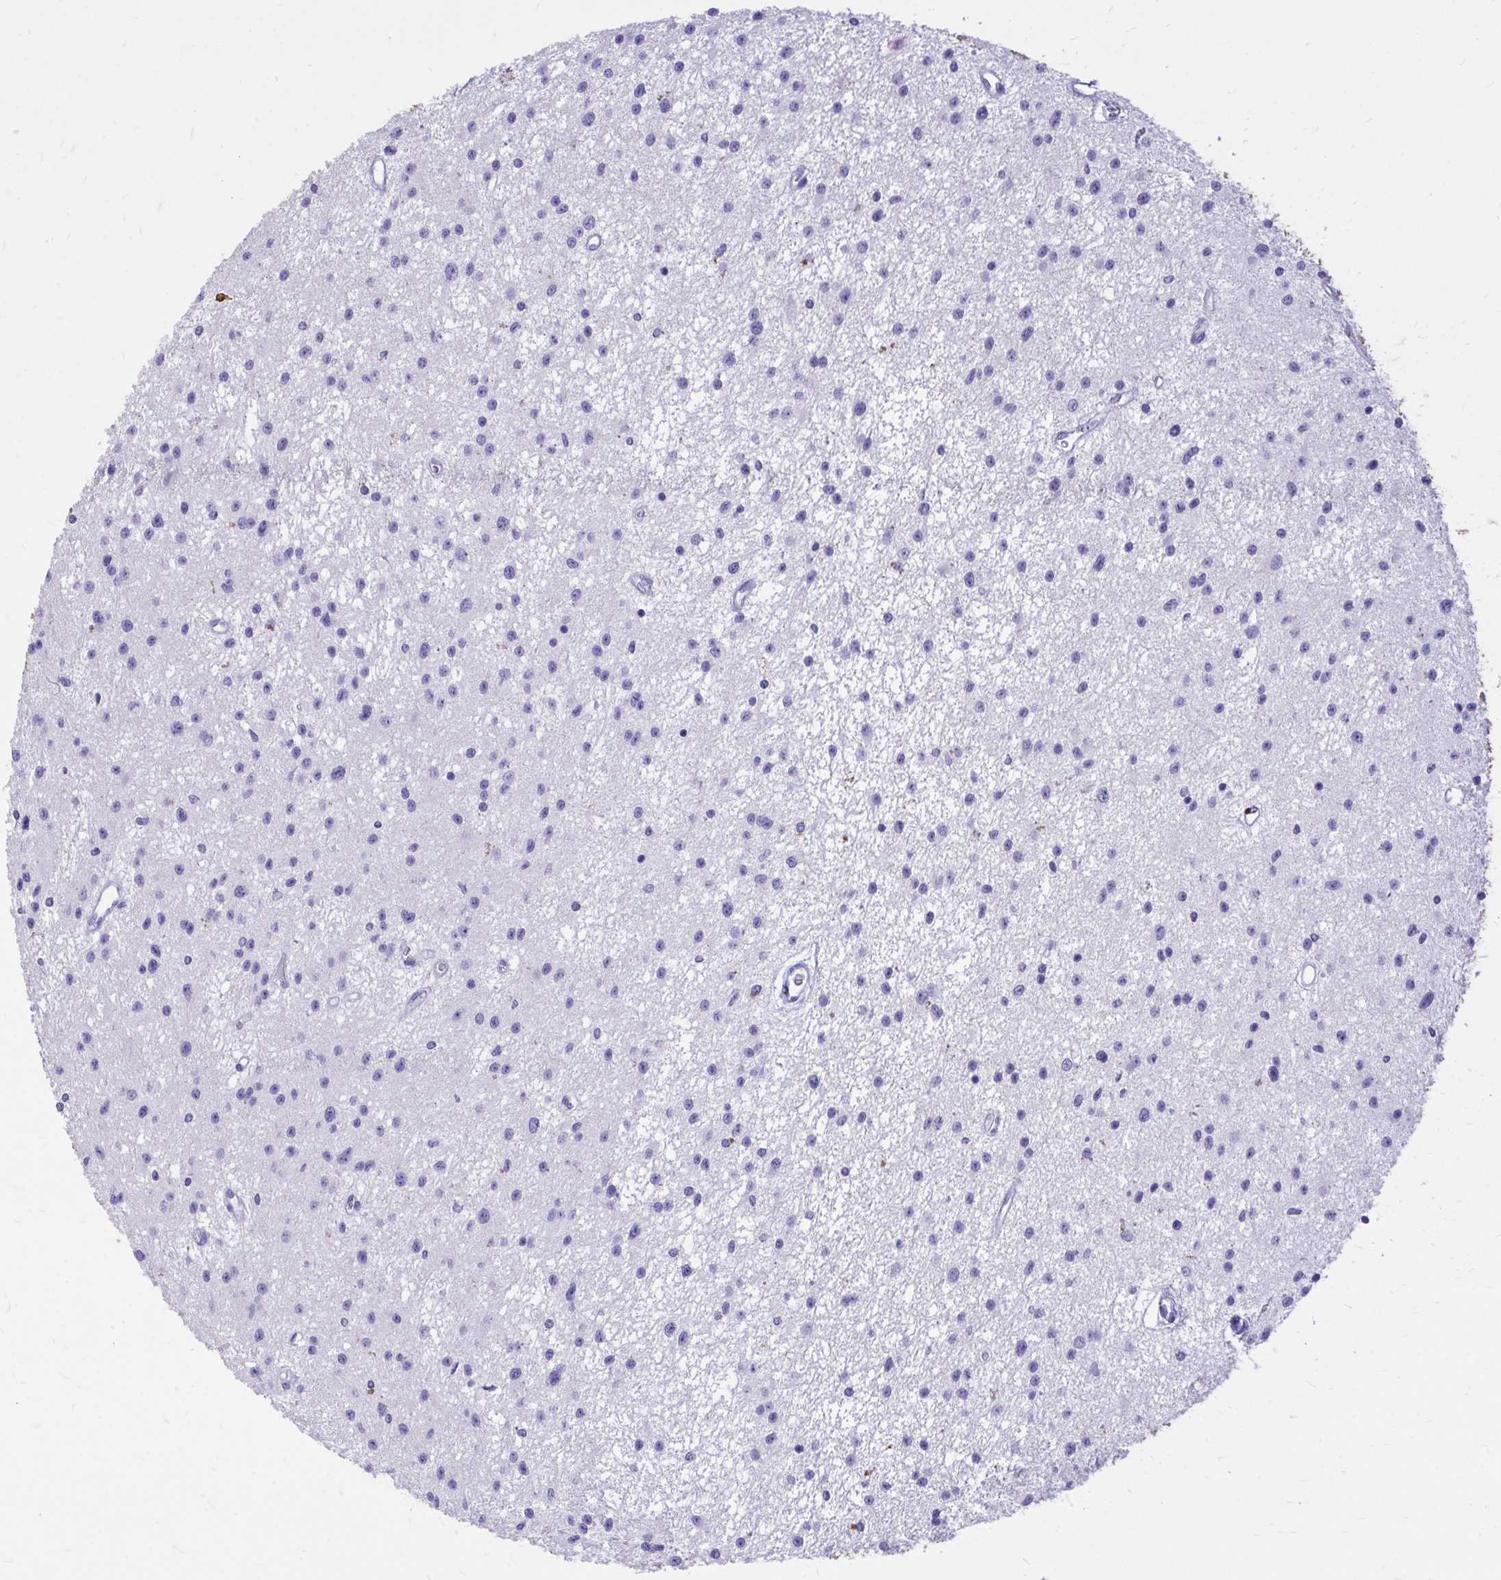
{"staining": {"intensity": "negative", "quantity": "none", "location": "none"}, "tissue": "glioma", "cell_type": "Tumor cells", "image_type": "cancer", "snomed": [{"axis": "morphology", "description": "Glioma, malignant, Low grade"}, {"axis": "topography", "description": "Brain"}], "caption": "Immunohistochemistry of human glioma reveals no staining in tumor cells.", "gene": "MON1A", "patient": {"sex": "male", "age": 43}}